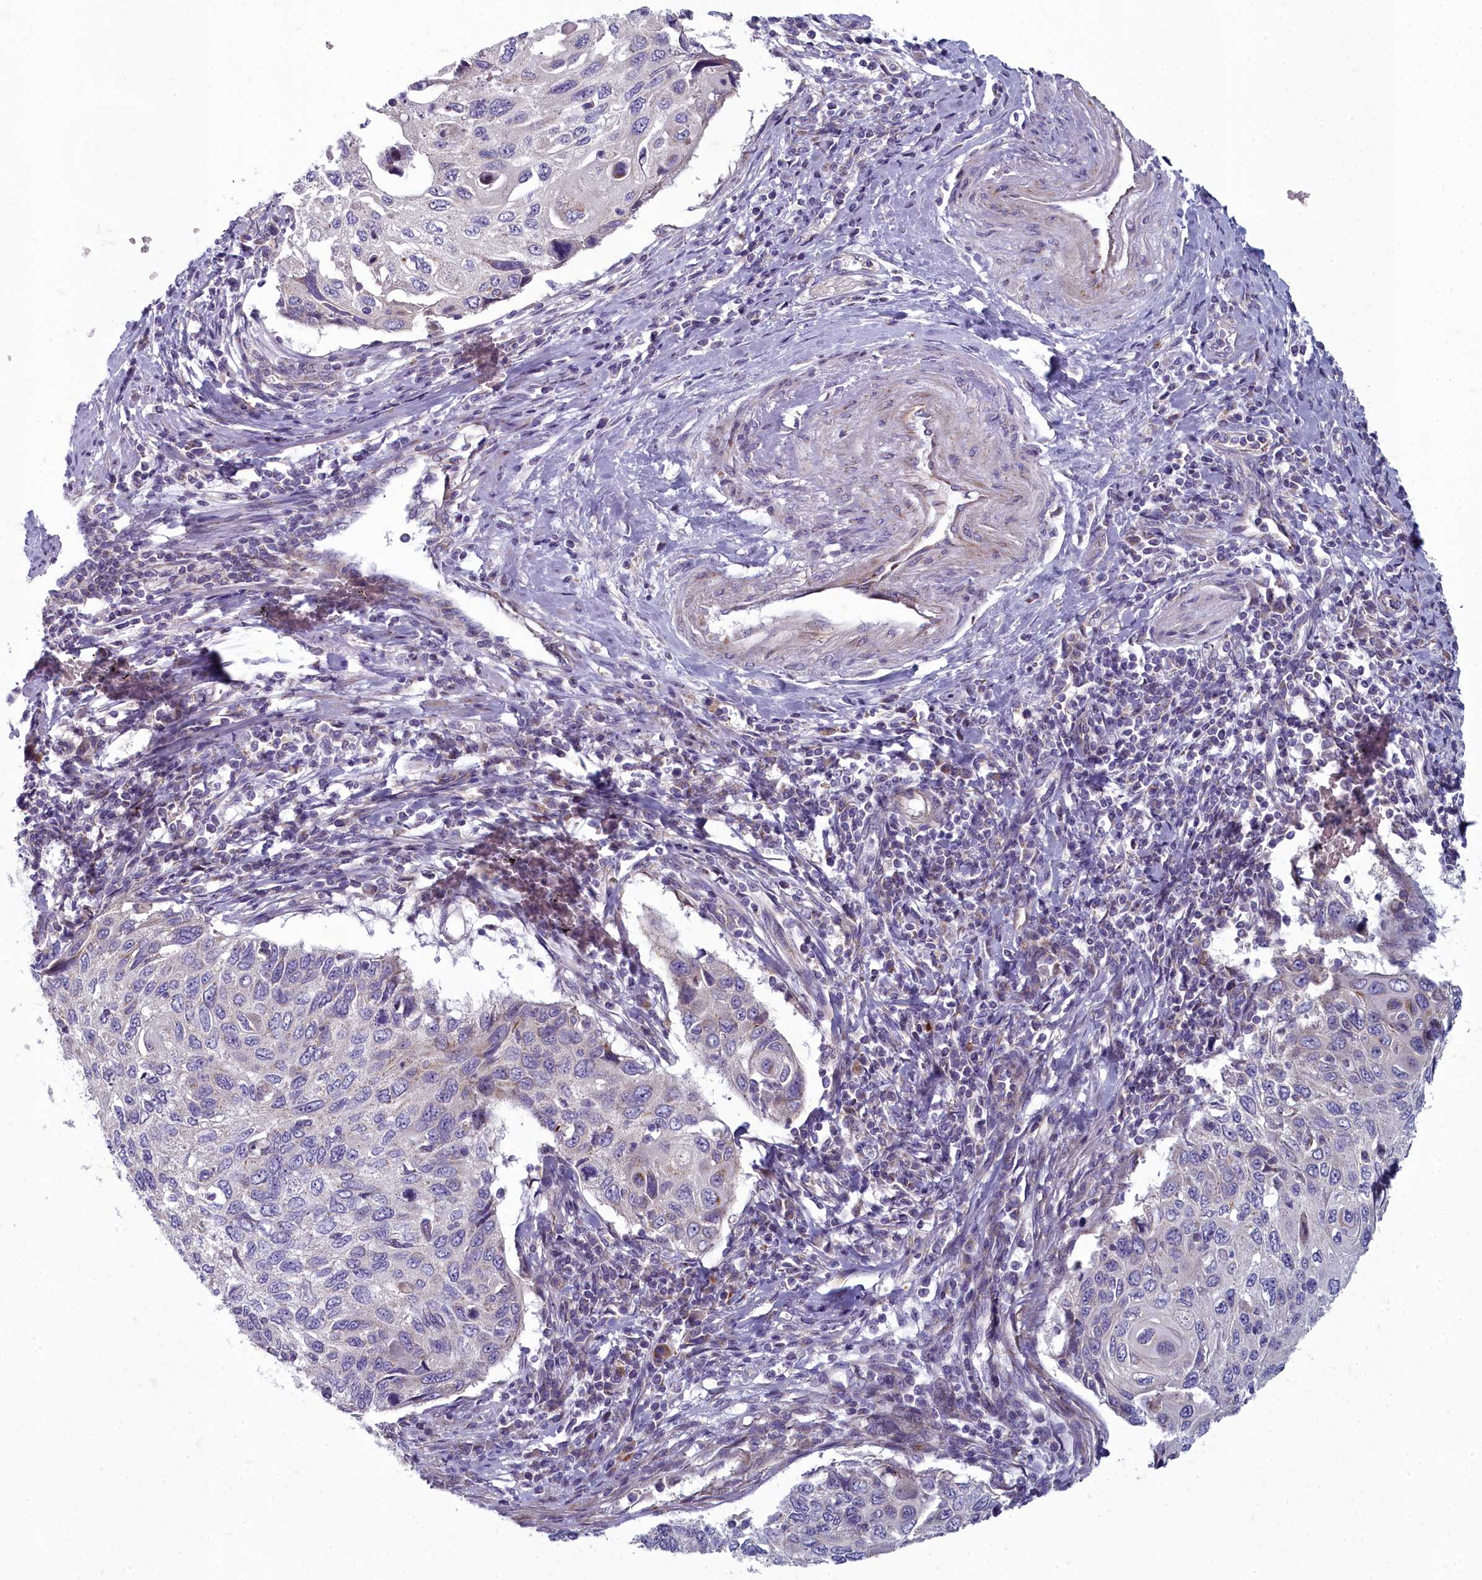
{"staining": {"intensity": "negative", "quantity": "none", "location": "none"}, "tissue": "cervical cancer", "cell_type": "Tumor cells", "image_type": "cancer", "snomed": [{"axis": "morphology", "description": "Squamous cell carcinoma, NOS"}, {"axis": "topography", "description": "Cervix"}], "caption": "Tumor cells show no significant staining in cervical cancer (squamous cell carcinoma).", "gene": "INSYN2A", "patient": {"sex": "female", "age": 70}}